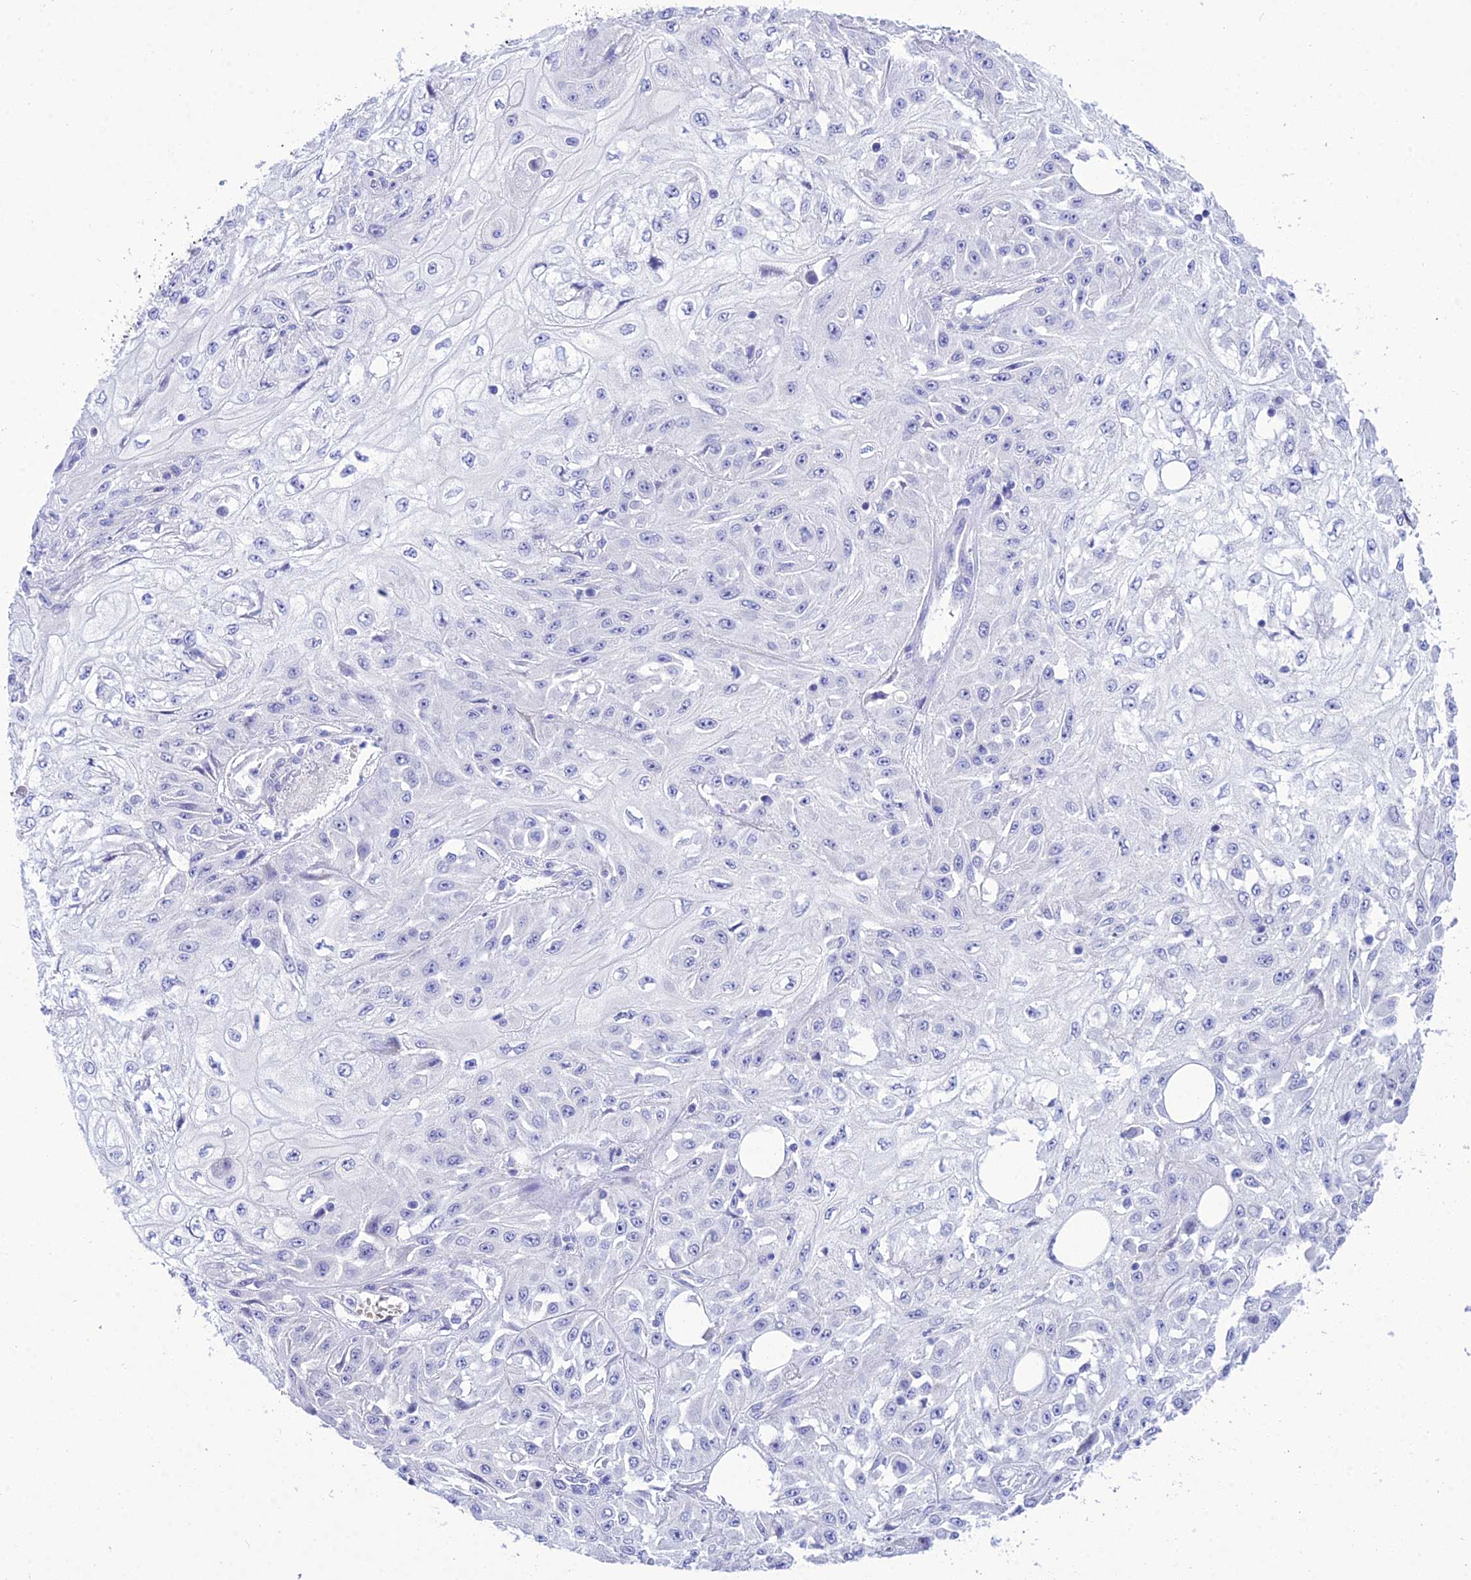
{"staining": {"intensity": "negative", "quantity": "none", "location": "none"}, "tissue": "skin cancer", "cell_type": "Tumor cells", "image_type": "cancer", "snomed": [{"axis": "morphology", "description": "Squamous cell carcinoma, NOS"}, {"axis": "morphology", "description": "Squamous cell carcinoma, metastatic, NOS"}, {"axis": "topography", "description": "Skin"}, {"axis": "topography", "description": "Lymph node"}], "caption": "This is a photomicrograph of IHC staining of skin cancer (metastatic squamous cell carcinoma), which shows no expression in tumor cells.", "gene": "DEFB107A", "patient": {"sex": "male", "age": 75}}